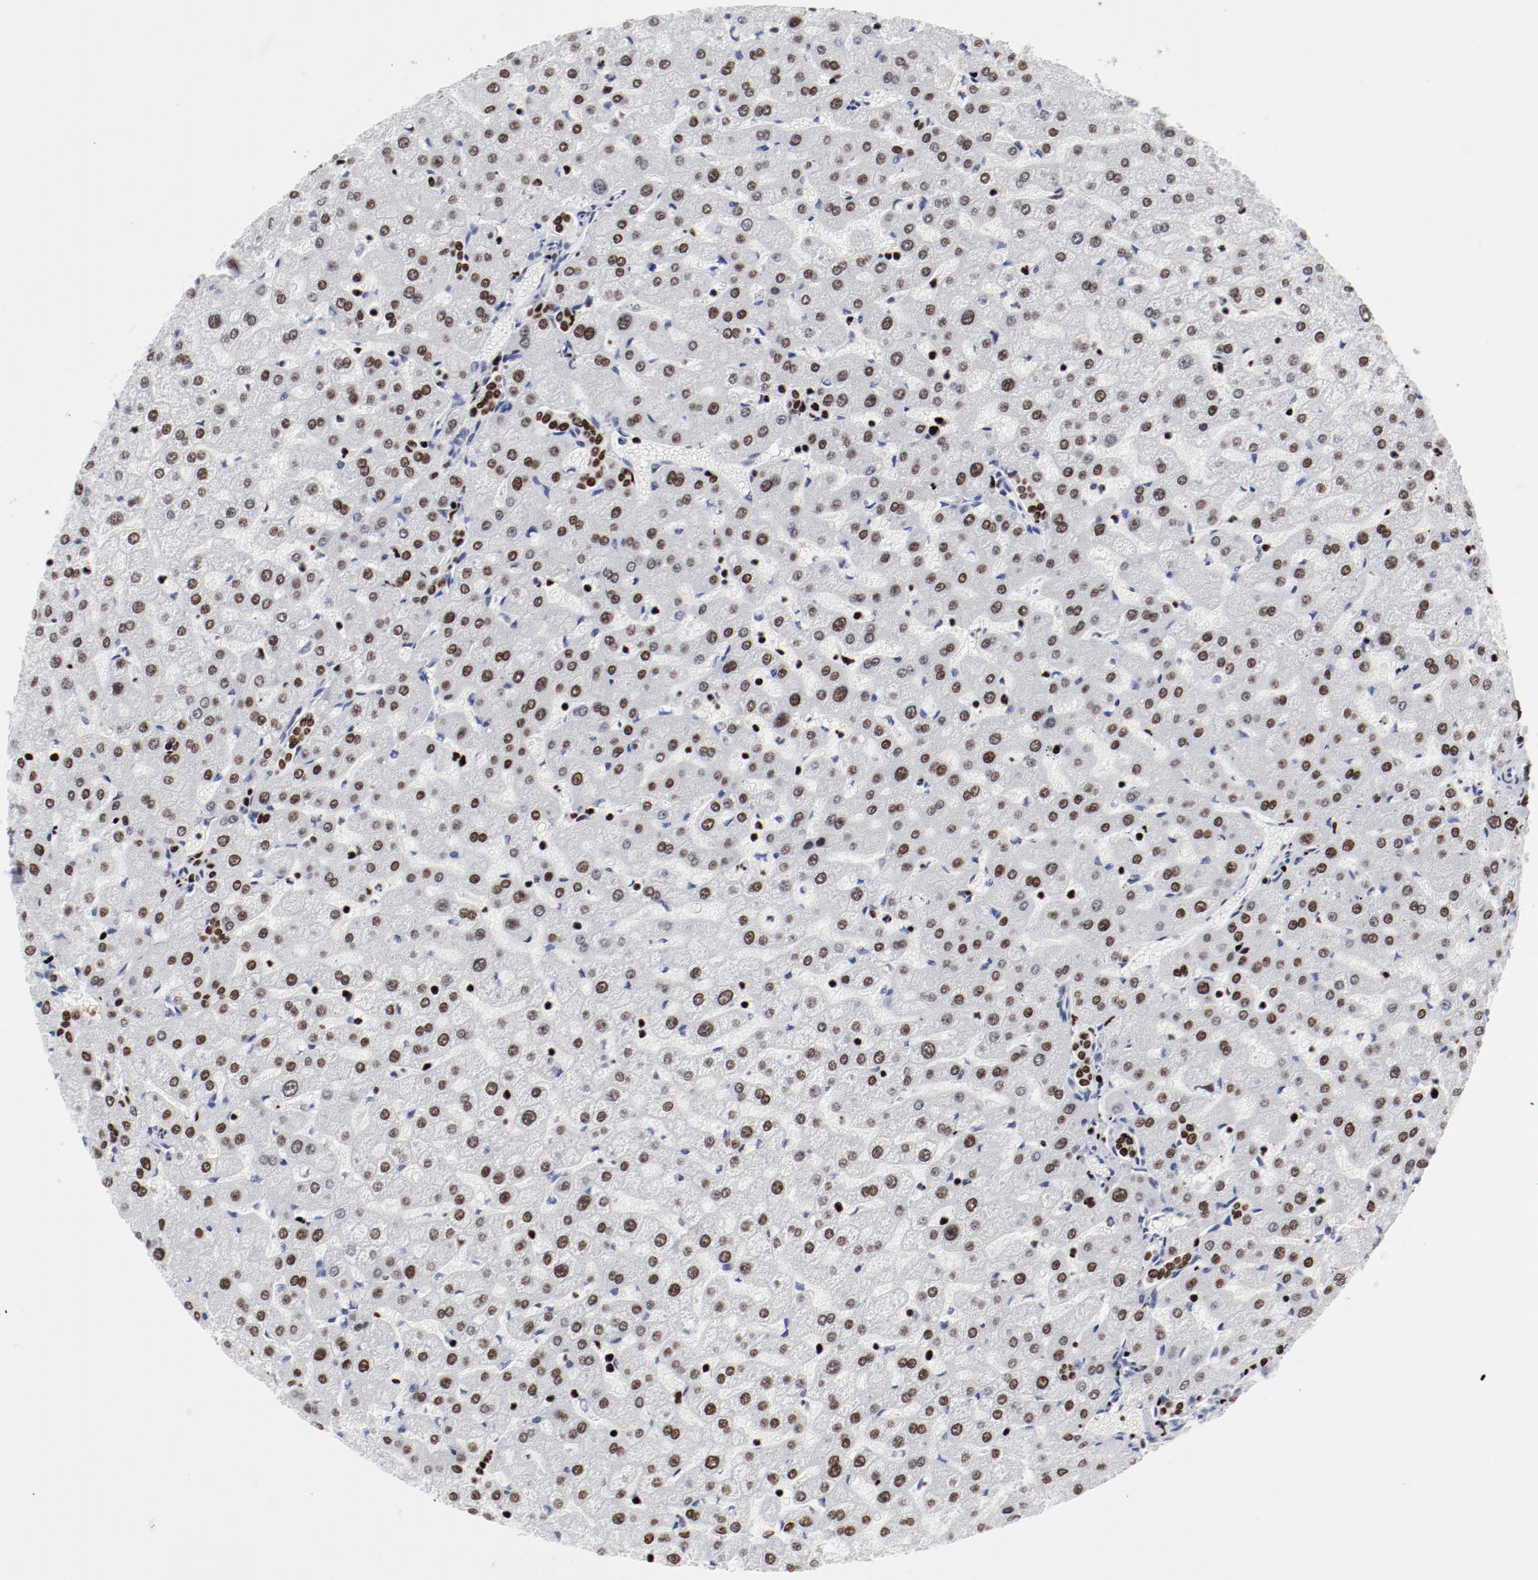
{"staining": {"intensity": "strong", "quantity": ">75%", "location": "nuclear"}, "tissue": "liver", "cell_type": "Cholangiocytes", "image_type": "normal", "snomed": [{"axis": "morphology", "description": "Normal tissue, NOS"}, {"axis": "morphology", "description": "Fibrosis, NOS"}, {"axis": "topography", "description": "Liver"}], "caption": "About >75% of cholangiocytes in normal human liver demonstrate strong nuclear protein positivity as visualized by brown immunohistochemical staining.", "gene": "SMARCC2", "patient": {"sex": "female", "age": 29}}